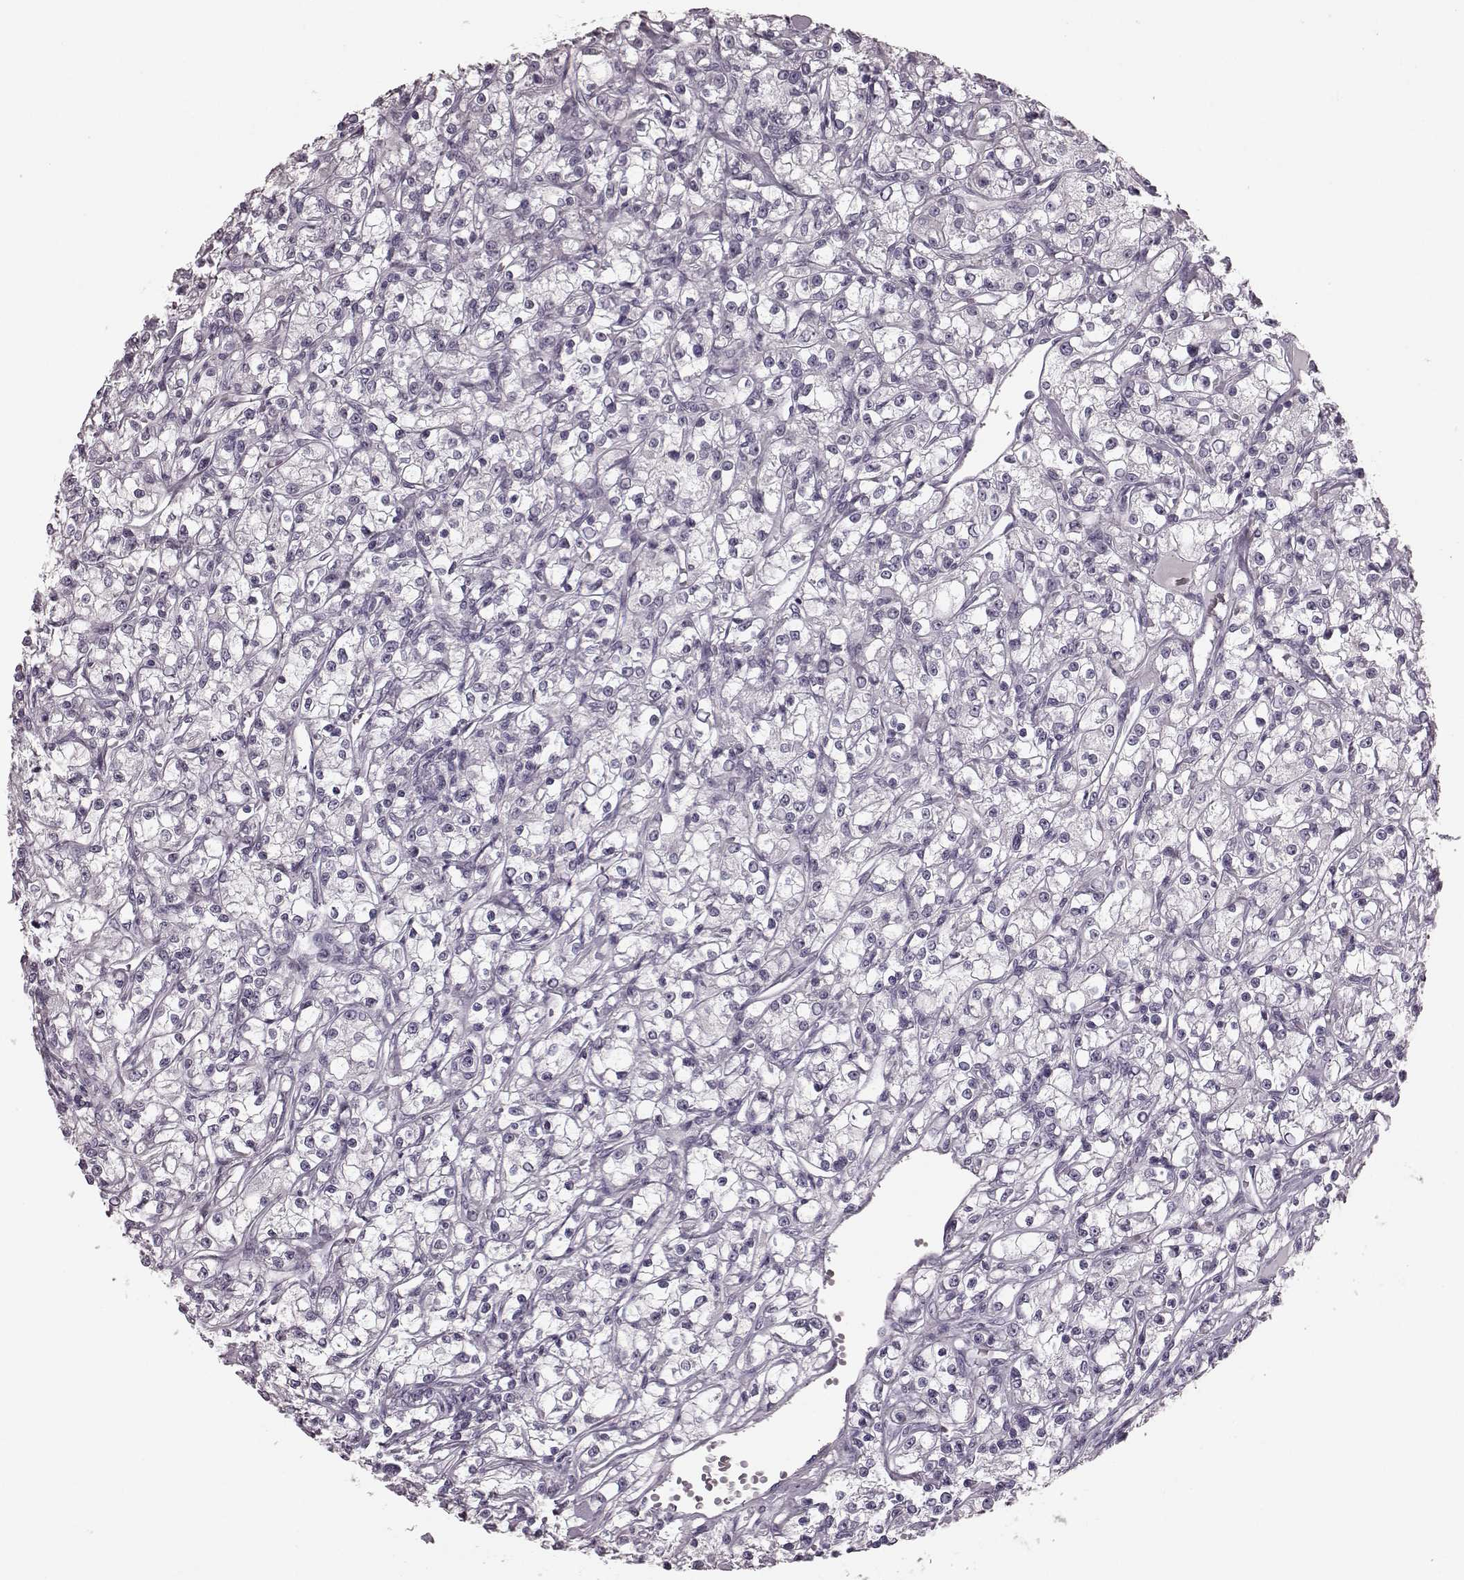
{"staining": {"intensity": "negative", "quantity": "none", "location": "none"}, "tissue": "renal cancer", "cell_type": "Tumor cells", "image_type": "cancer", "snomed": [{"axis": "morphology", "description": "Adenocarcinoma, NOS"}, {"axis": "topography", "description": "Kidney"}], "caption": "The micrograph reveals no staining of tumor cells in adenocarcinoma (renal).", "gene": "TRPM1", "patient": {"sex": "female", "age": 59}}